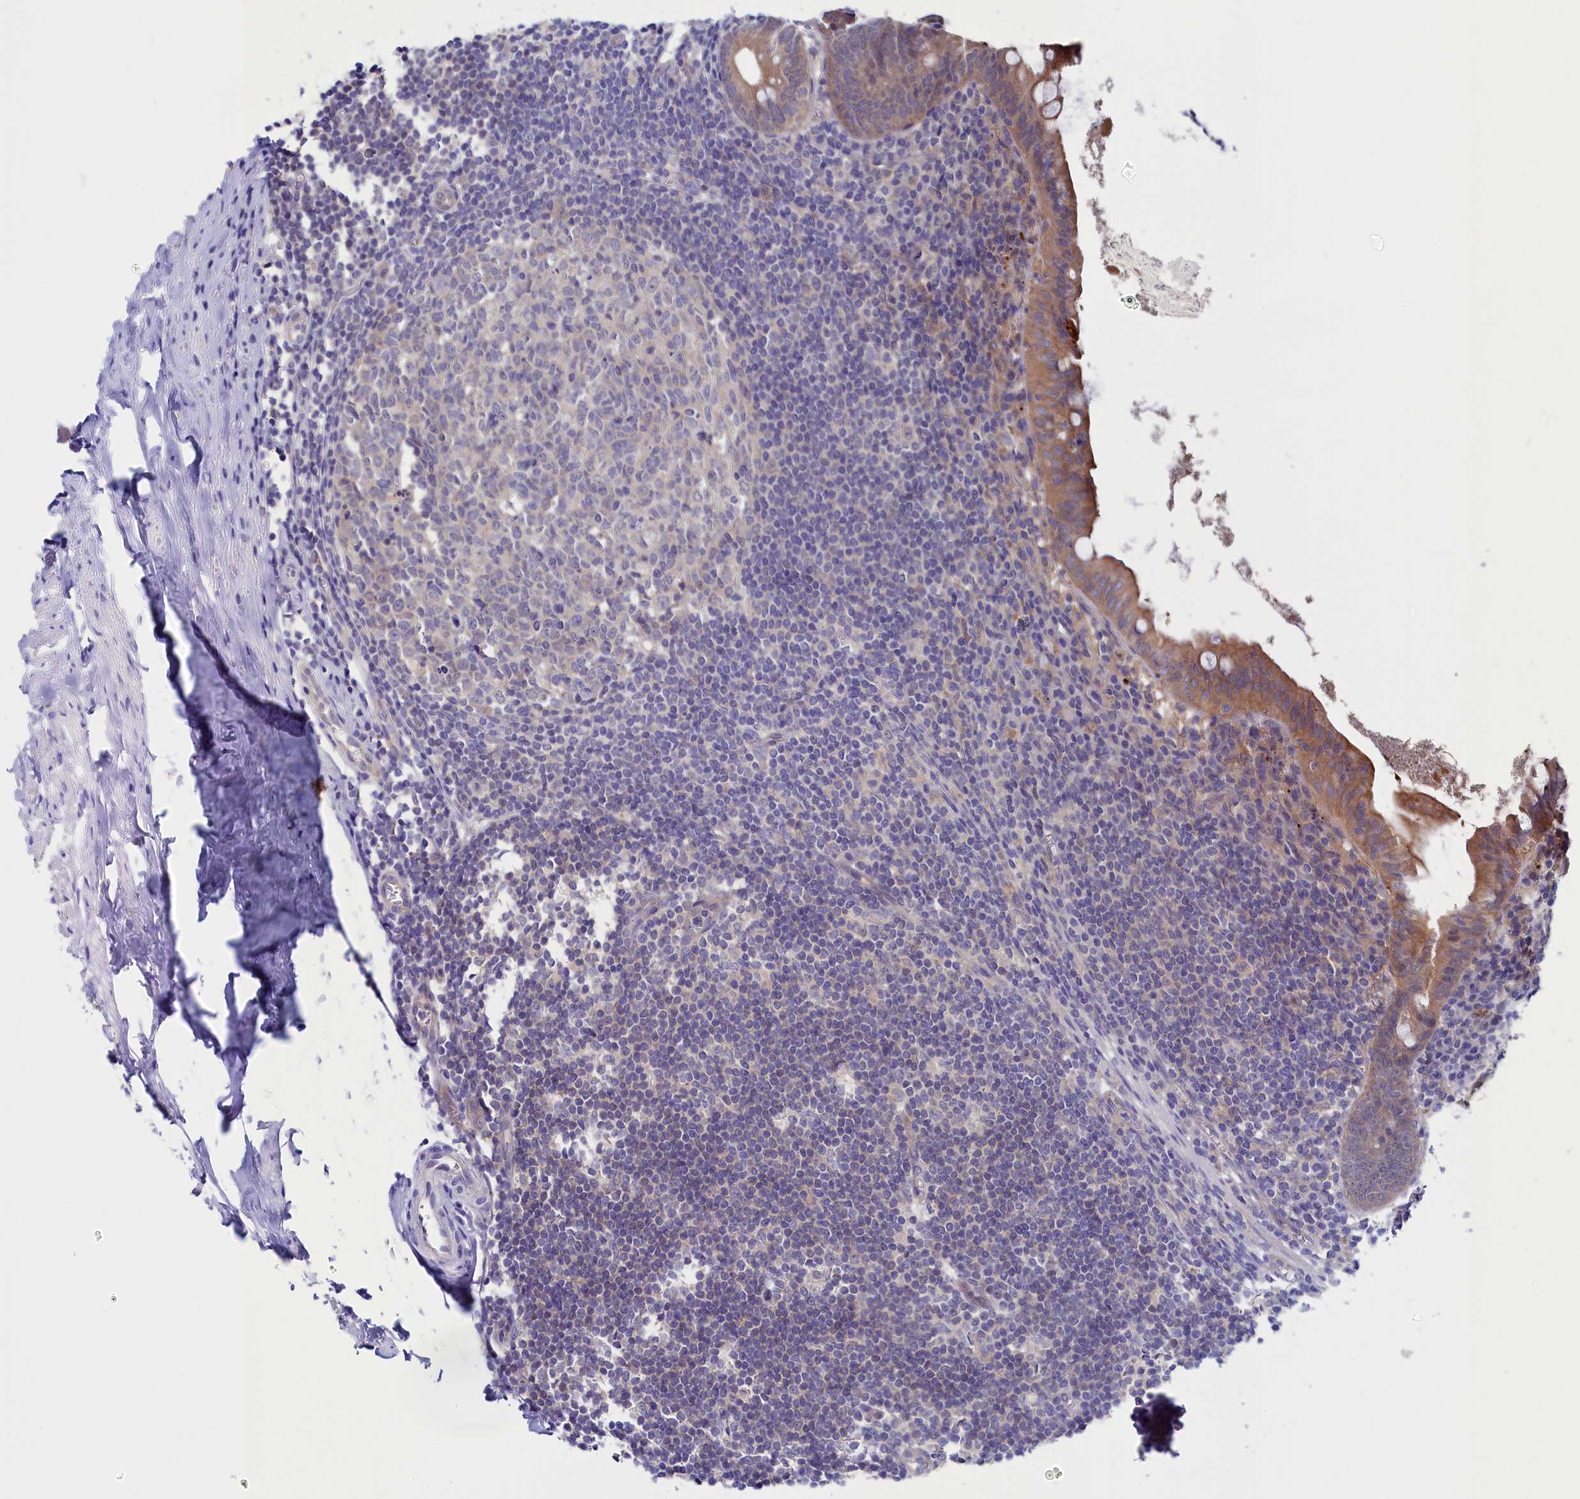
{"staining": {"intensity": "moderate", "quantity": ">75%", "location": "cytoplasmic/membranous"}, "tissue": "appendix", "cell_type": "Glandular cells", "image_type": "normal", "snomed": [{"axis": "morphology", "description": "Normal tissue, NOS"}, {"axis": "topography", "description": "Appendix"}], "caption": "A brown stain highlights moderate cytoplasmic/membranous positivity of a protein in glandular cells of normal human appendix. The staining was performed using DAB (3,3'-diaminobenzidine) to visualize the protein expression in brown, while the nuclei were stained in blue with hematoxylin (Magnification: 20x).", "gene": "CIAPIN1", "patient": {"sex": "female", "age": 51}}